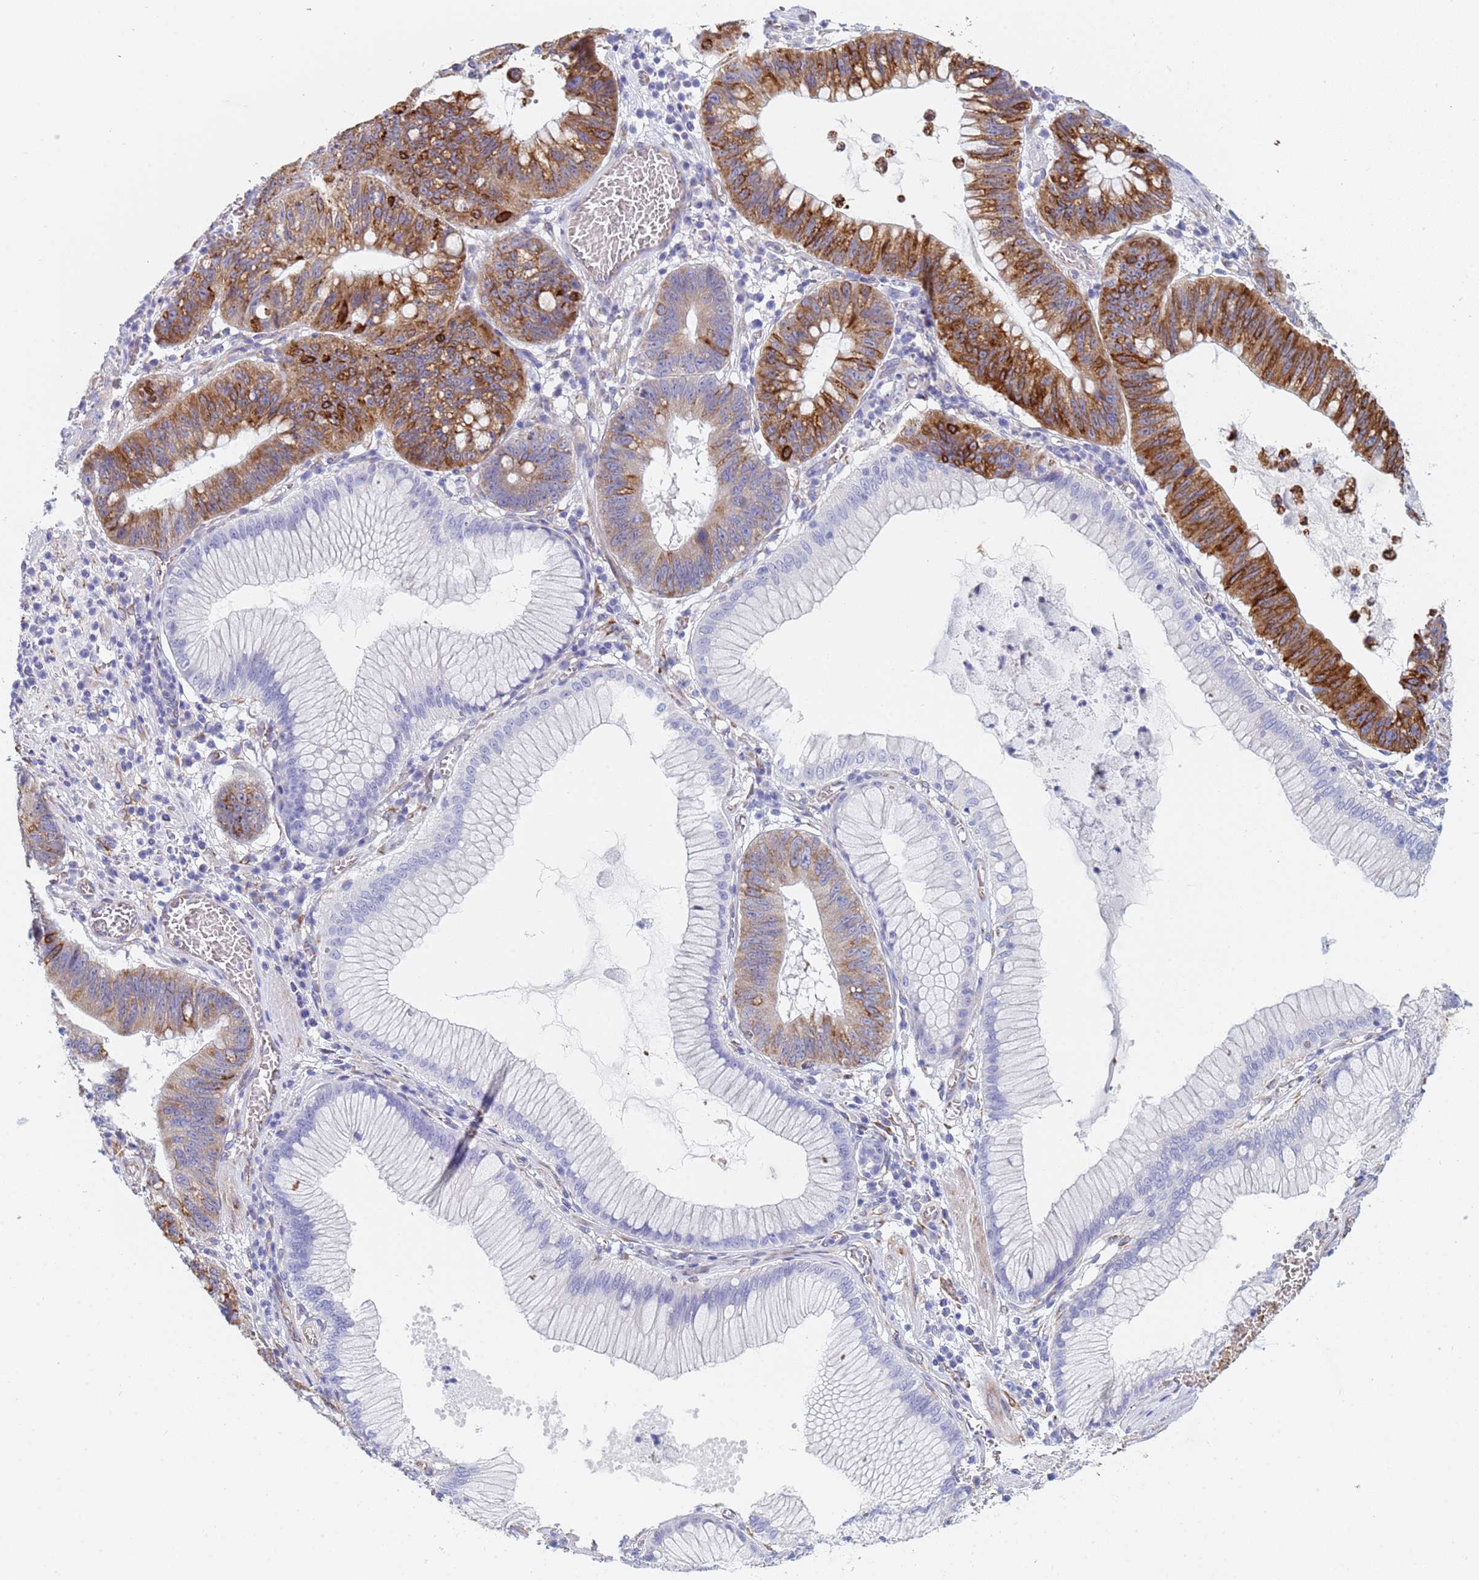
{"staining": {"intensity": "strong", "quantity": "25%-75%", "location": "cytoplasmic/membranous"}, "tissue": "stomach cancer", "cell_type": "Tumor cells", "image_type": "cancer", "snomed": [{"axis": "morphology", "description": "Adenocarcinoma, NOS"}, {"axis": "topography", "description": "Stomach"}], "caption": "IHC of stomach cancer exhibits high levels of strong cytoplasmic/membranous expression in about 25%-75% of tumor cells. The staining is performed using DAB brown chromogen to label protein expression. The nuclei are counter-stained blue using hematoxylin.", "gene": "GDAP2", "patient": {"sex": "male", "age": 59}}